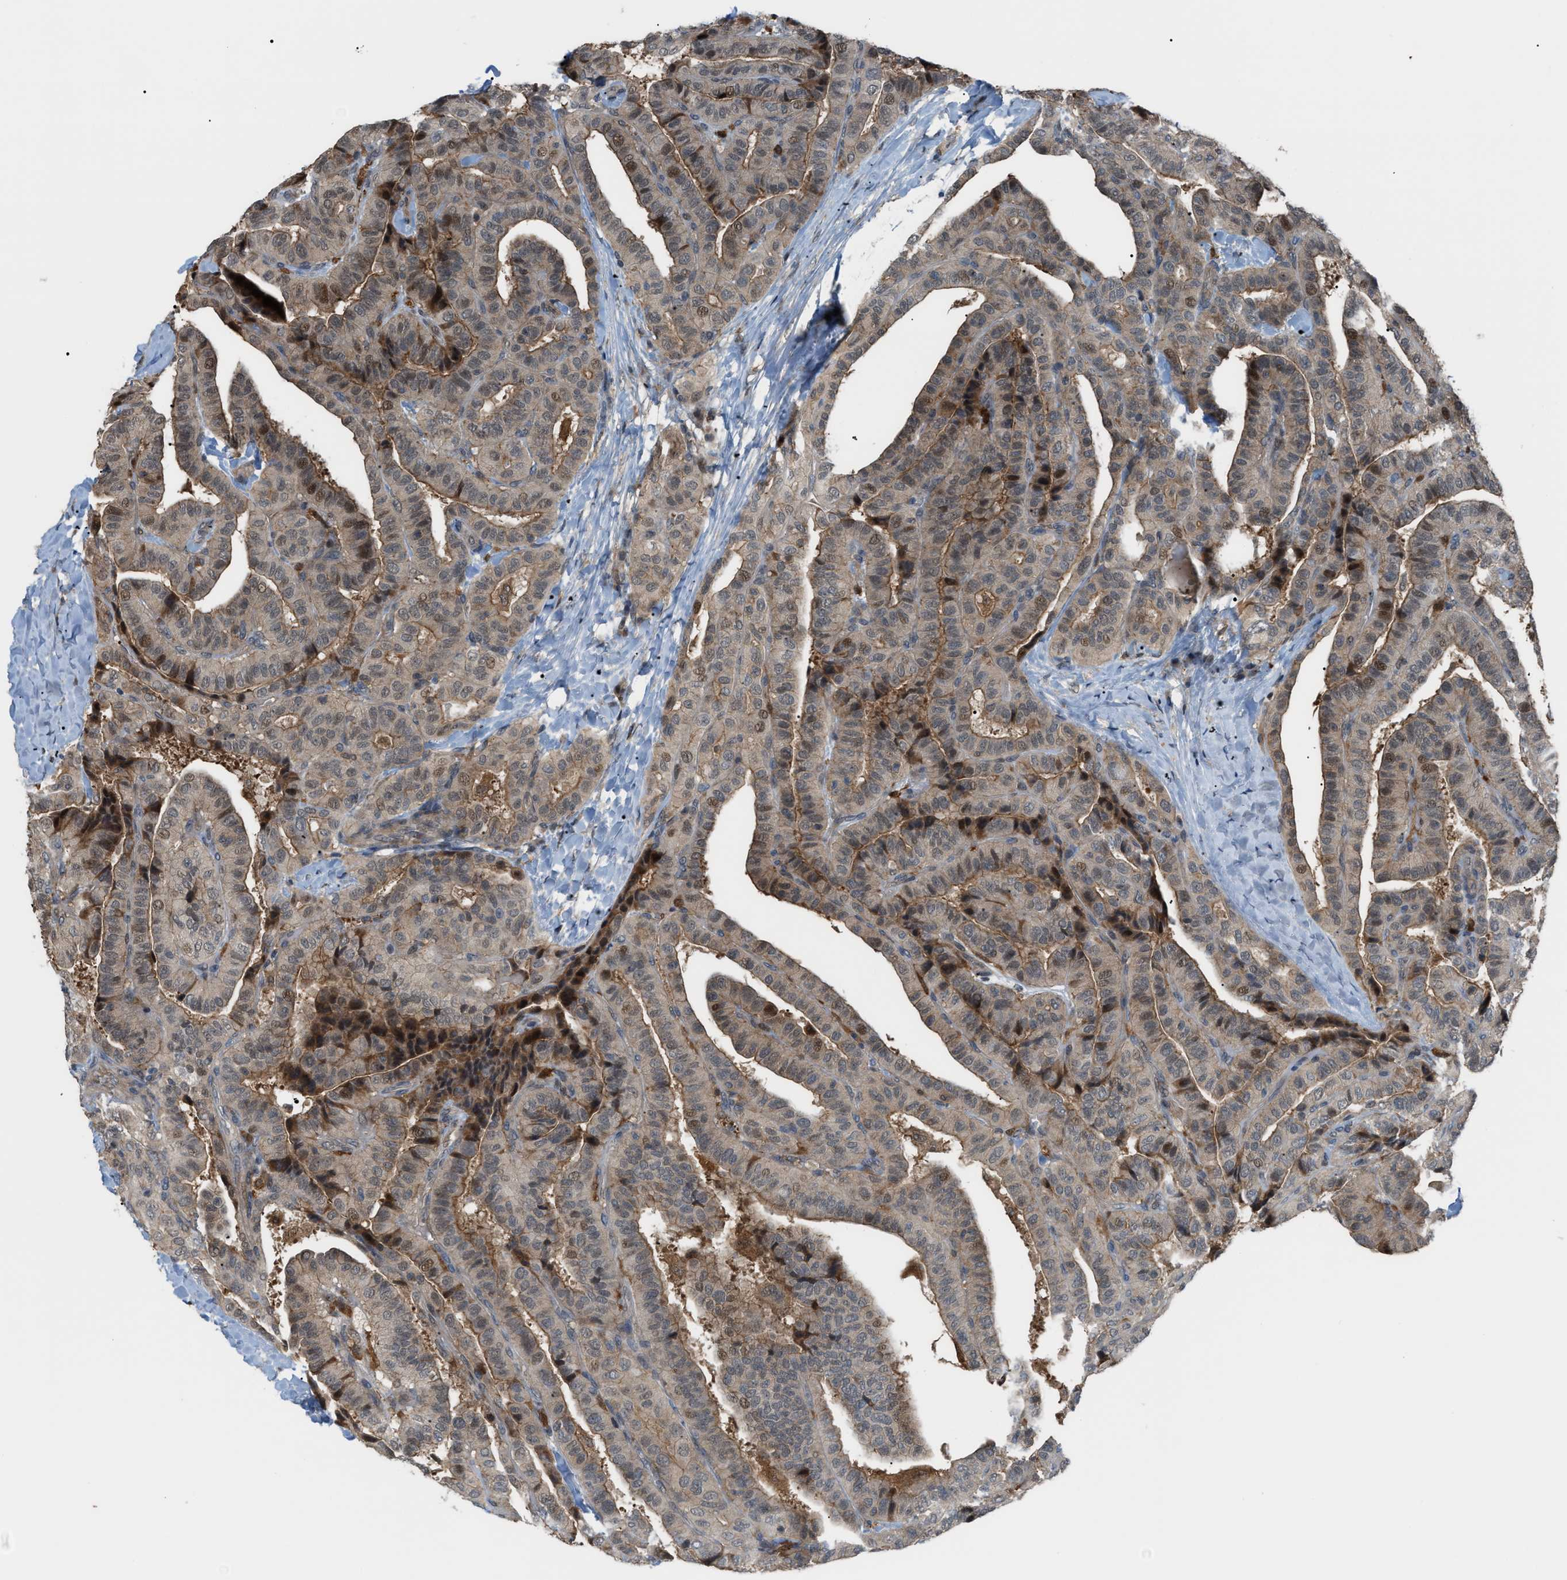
{"staining": {"intensity": "weak", "quantity": ">75%", "location": "cytoplasmic/membranous,nuclear"}, "tissue": "thyroid cancer", "cell_type": "Tumor cells", "image_type": "cancer", "snomed": [{"axis": "morphology", "description": "Papillary adenocarcinoma, NOS"}, {"axis": "topography", "description": "Thyroid gland"}], "caption": "Protein expression analysis of human thyroid cancer (papillary adenocarcinoma) reveals weak cytoplasmic/membranous and nuclear positivity in about >75% of tumor cells.", "gene": "RFFL", "patient": {"sex": "male", "age": 77}}